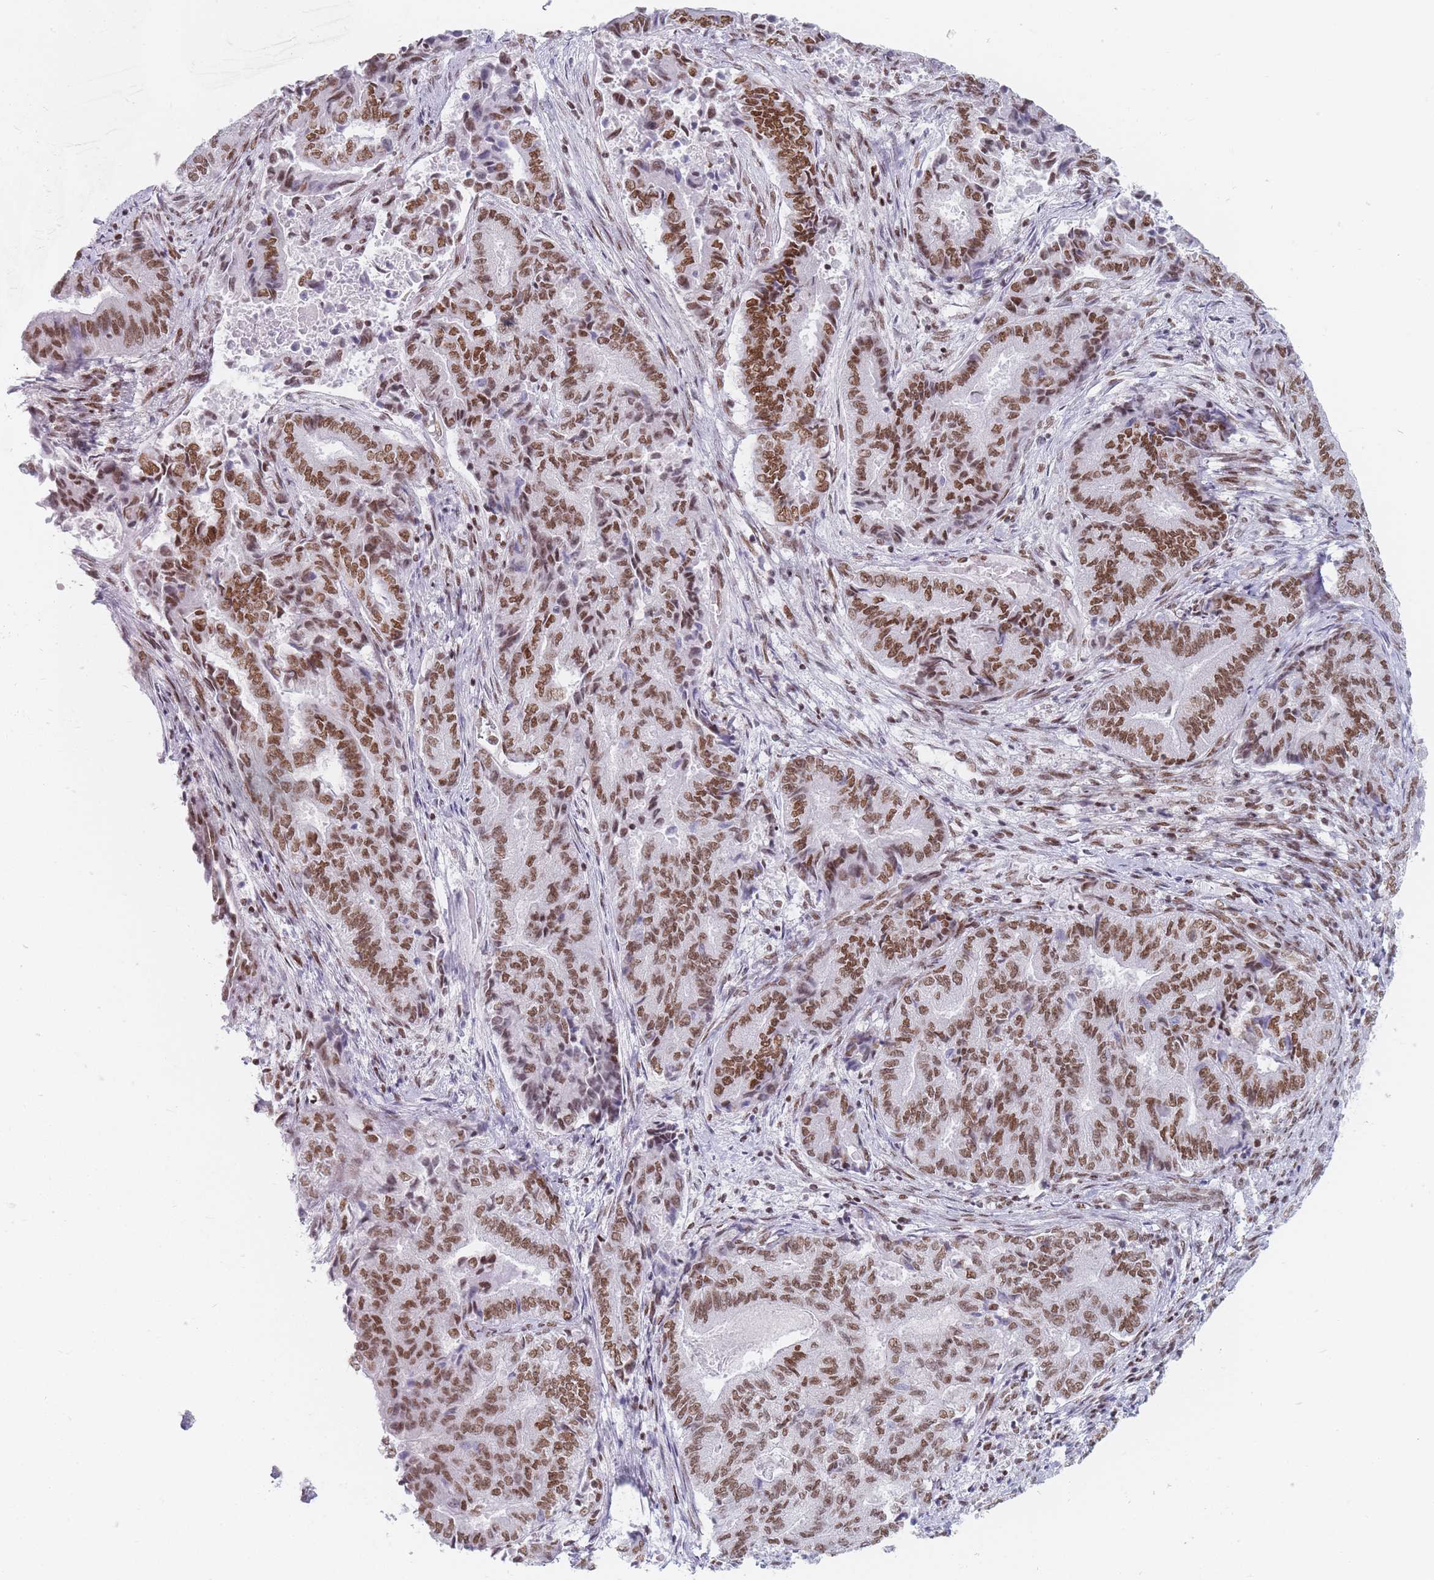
{"staining": {"intensity": "moderate", "quantity": ">75%", "location": "nuclear"}, "tissue": "endometrial cancer", "cell_type": "Tumor cells", "image_type": "cancer", "snomed": [{"axis": "morphology", "description": "Adenocarcinoma, NOS"}, {"axis": "topography", "description": "Endometrium"}], "caption": "Human endometrial adenocarcinoma stained for a protein (brown) shows moderate nuclear positive staining in approximately >75% of tumor cells.", "gene": "SAFB2", "patient": {"sex": "female", "age": 80}}